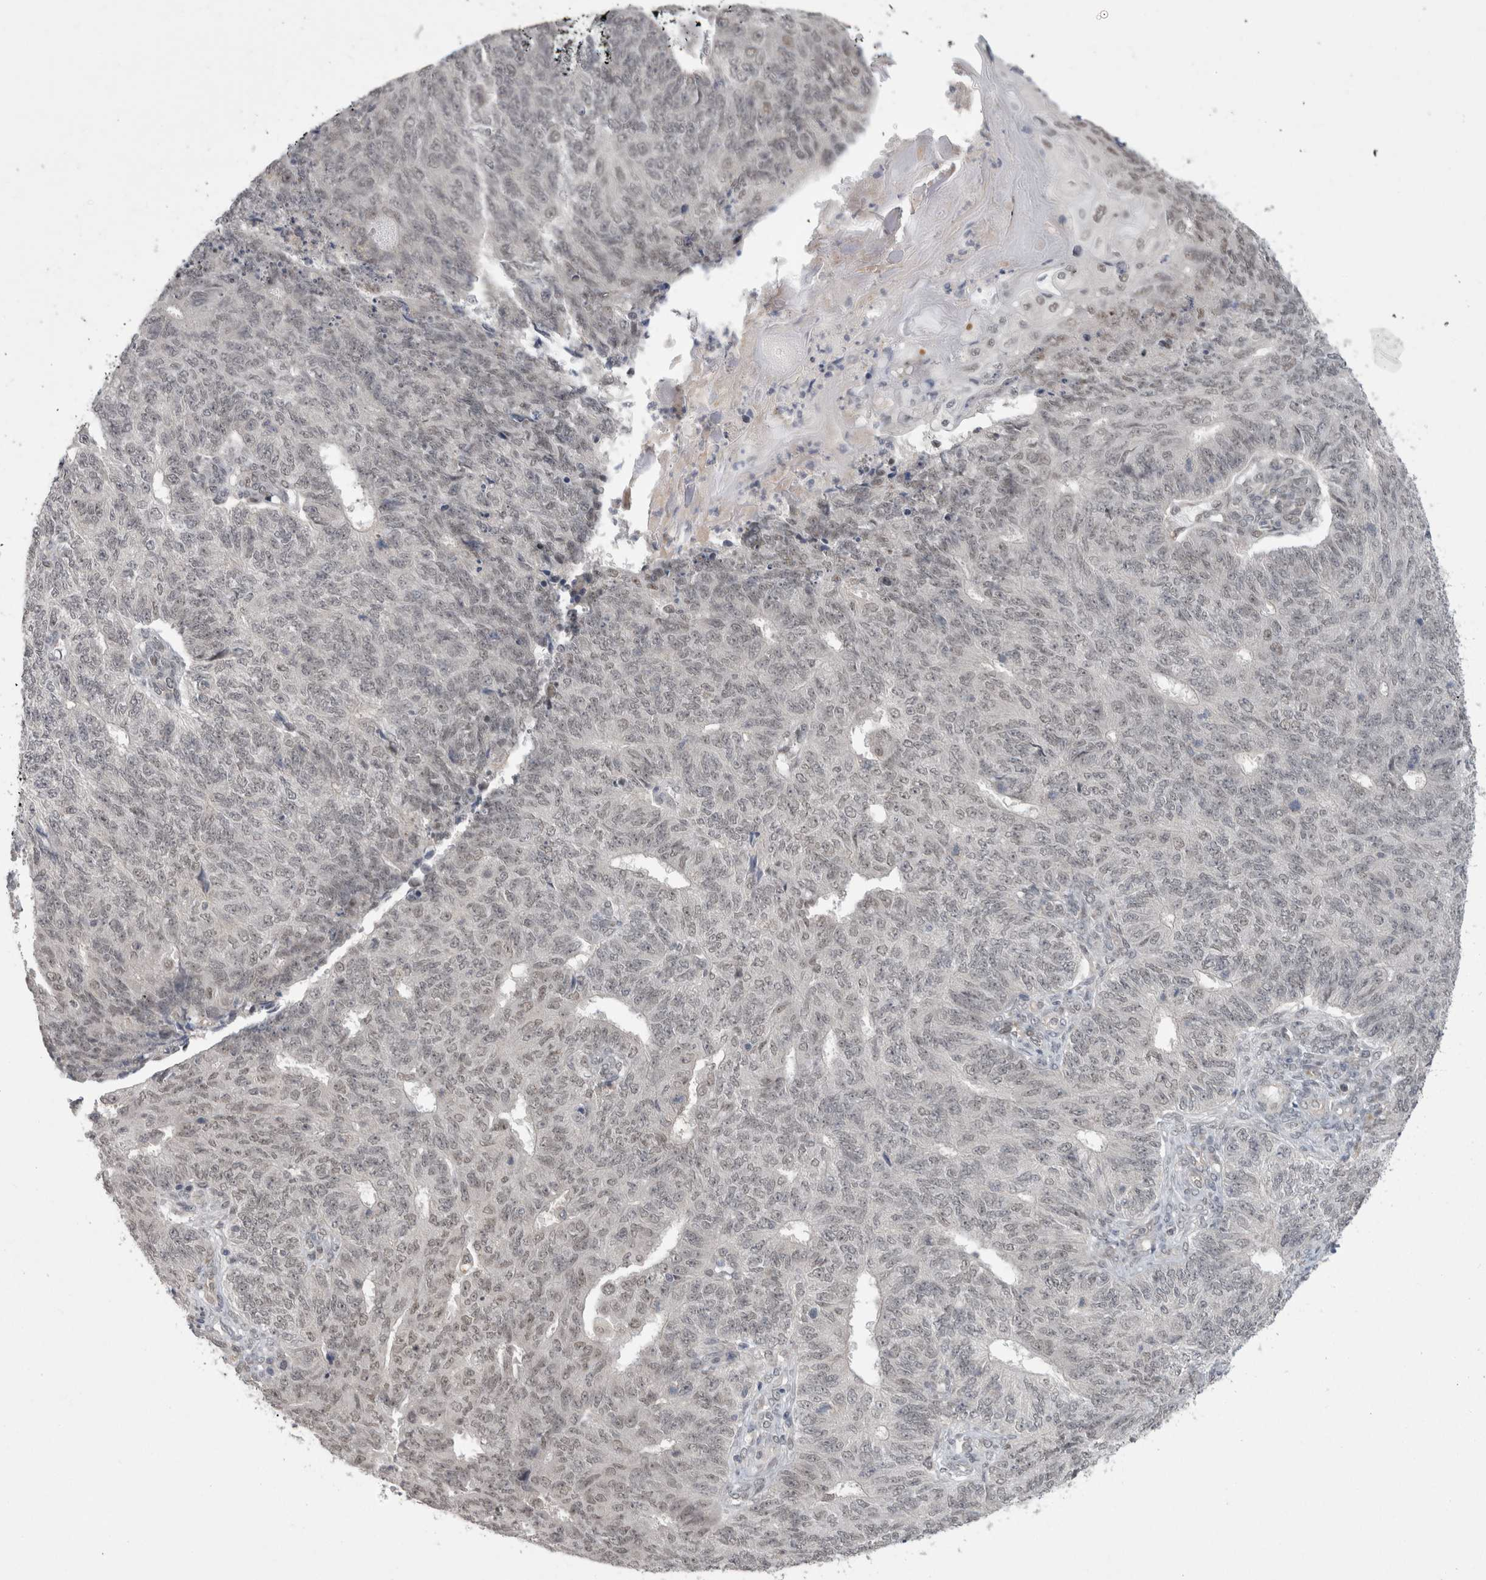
{"staining": {"intensity": "negative", "quantity": "none", "location": "none"}, "tissue": "endometrial cancer", "cell_type": "Tumor cells", "image_type": "cancer", "snomed": [{"axis": "morphology", "description": "Adenocarcinoma, NOS"}, {"axis": "topography", "description": "Endometrium"}], "caption": "IHC micrograph of human endometrial cancer stained for a protein (brown), which displays no staining in tumor cells.", "gene": "MTBP", "patient": {"sex": "female", "age": 32}}